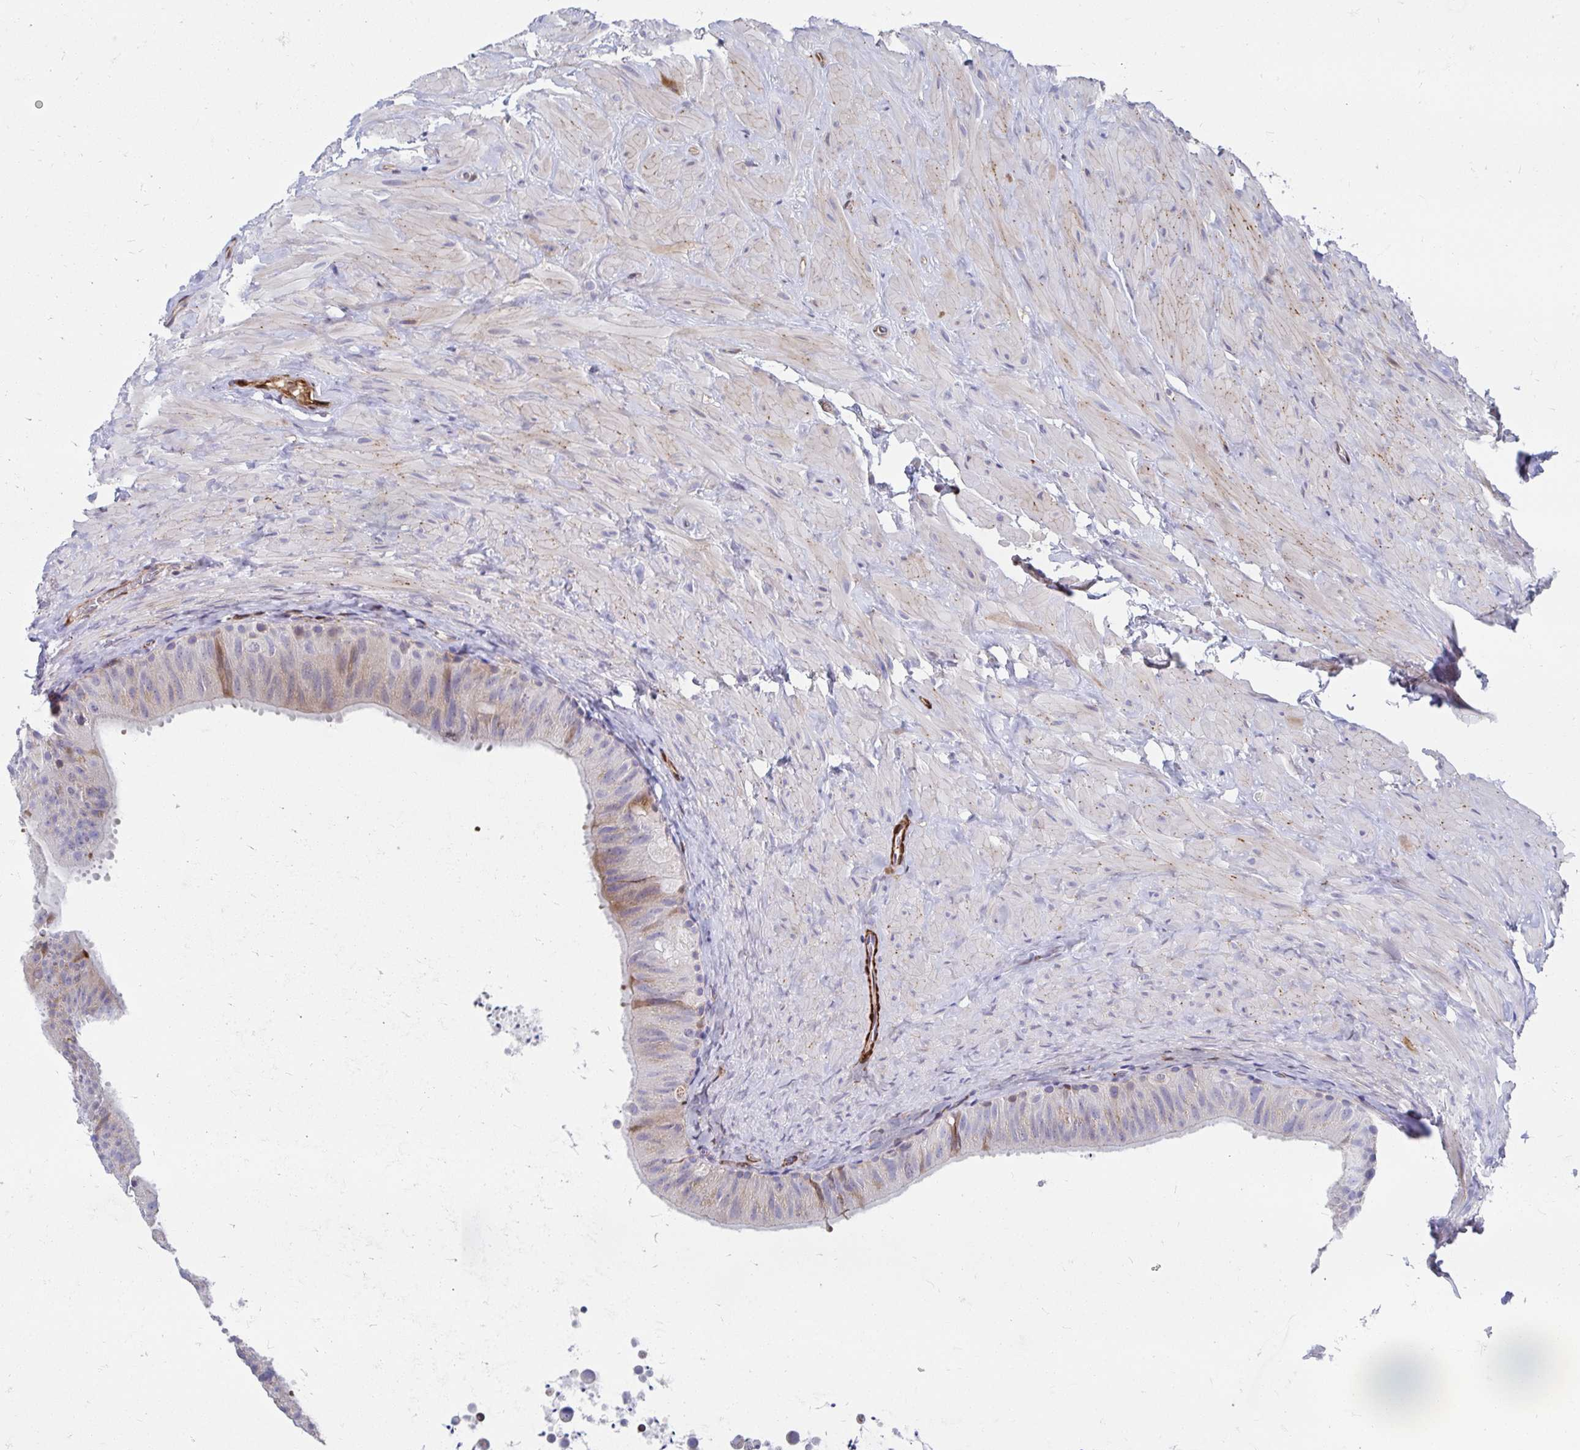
{"staining": {"intensity": "moderate", "quantity": "<25%", "location": "cytoplasmic/membranous"}, "tissue": "epididymis", "cell_type": "Glandular cells", "image_type": "normal", "snomed": [{"axis": "morphology", "description": "Normal tissue, NOS"}, {"axis": "topography", "description": "Epididymis, spermatic cord, NOS"}, {"axis": "topography", "description": "Epididymis"}], "caption": "The photomicrograph exhibits a brown stain indicating the presence of a protein in the cytoplasmic/membranous of glandular cells in epididymis.", "gene": "CDKL1", "patient": {"sex": "male", "age": 31}}